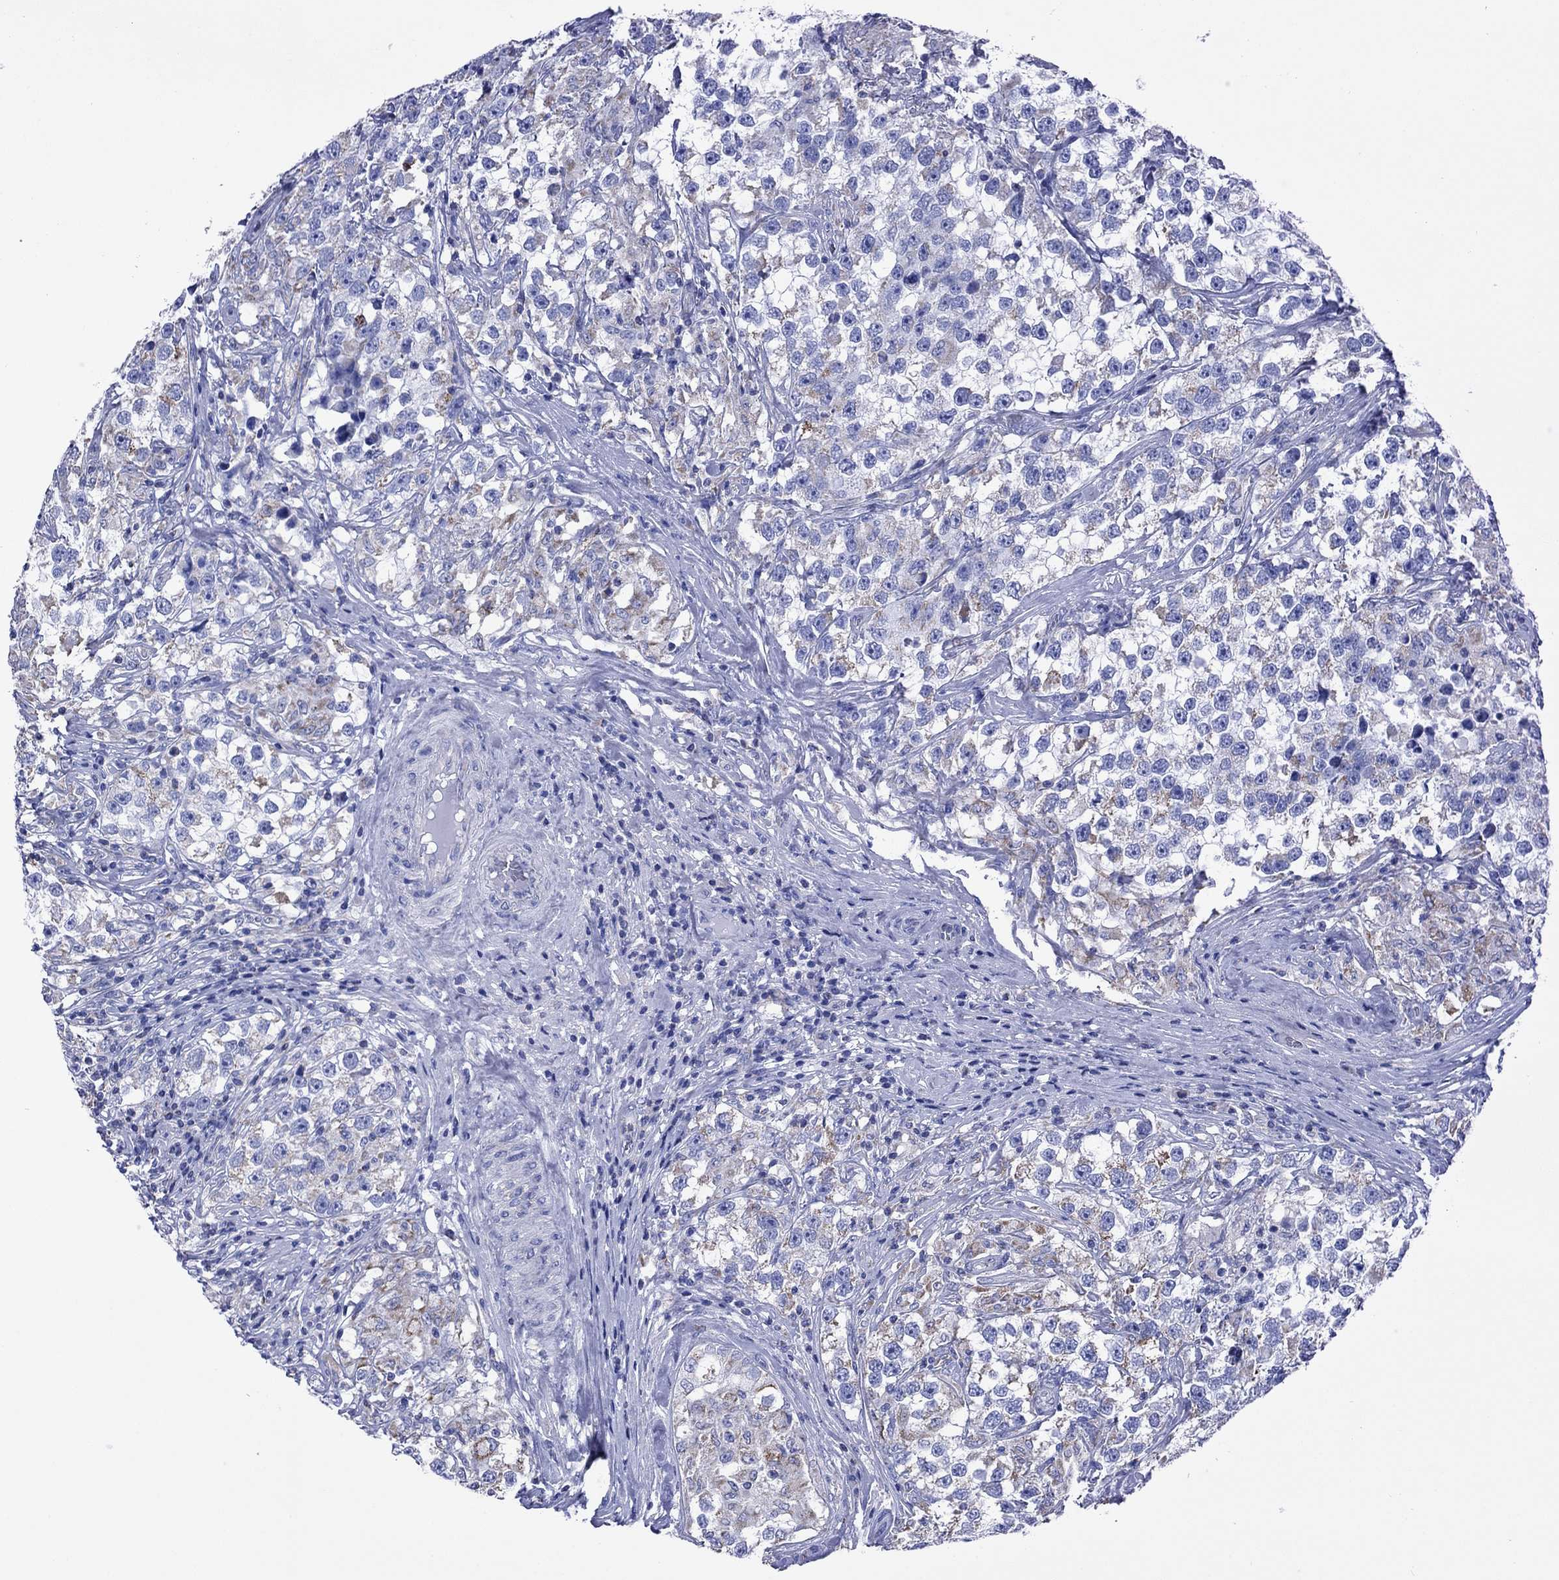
{"staining": {"intensity": "weak", "quantity": "<25%", "location": "cytoplasmic/membranous"}, "tissue": "testis cancer", "cell_type": "Tumor cells", "image_type": "cancer", "snomed": [{"axis": "morphology", "description": "Seminoma, NOS"}, {"axis": "topography", "description": "Testis"}], "caption": "The immunohistochemistry (IHC) micrograph has no significant positivity in tumor cells of seminoma (testis) tissue. (Stains: DAB immunohistochemistry (IHC) with hematoxylin counter stain, Microscopy: brightfield microscopy at high magnification).", "gene": "ACADSB", "patient": {"sex": "male", "age": 46}}